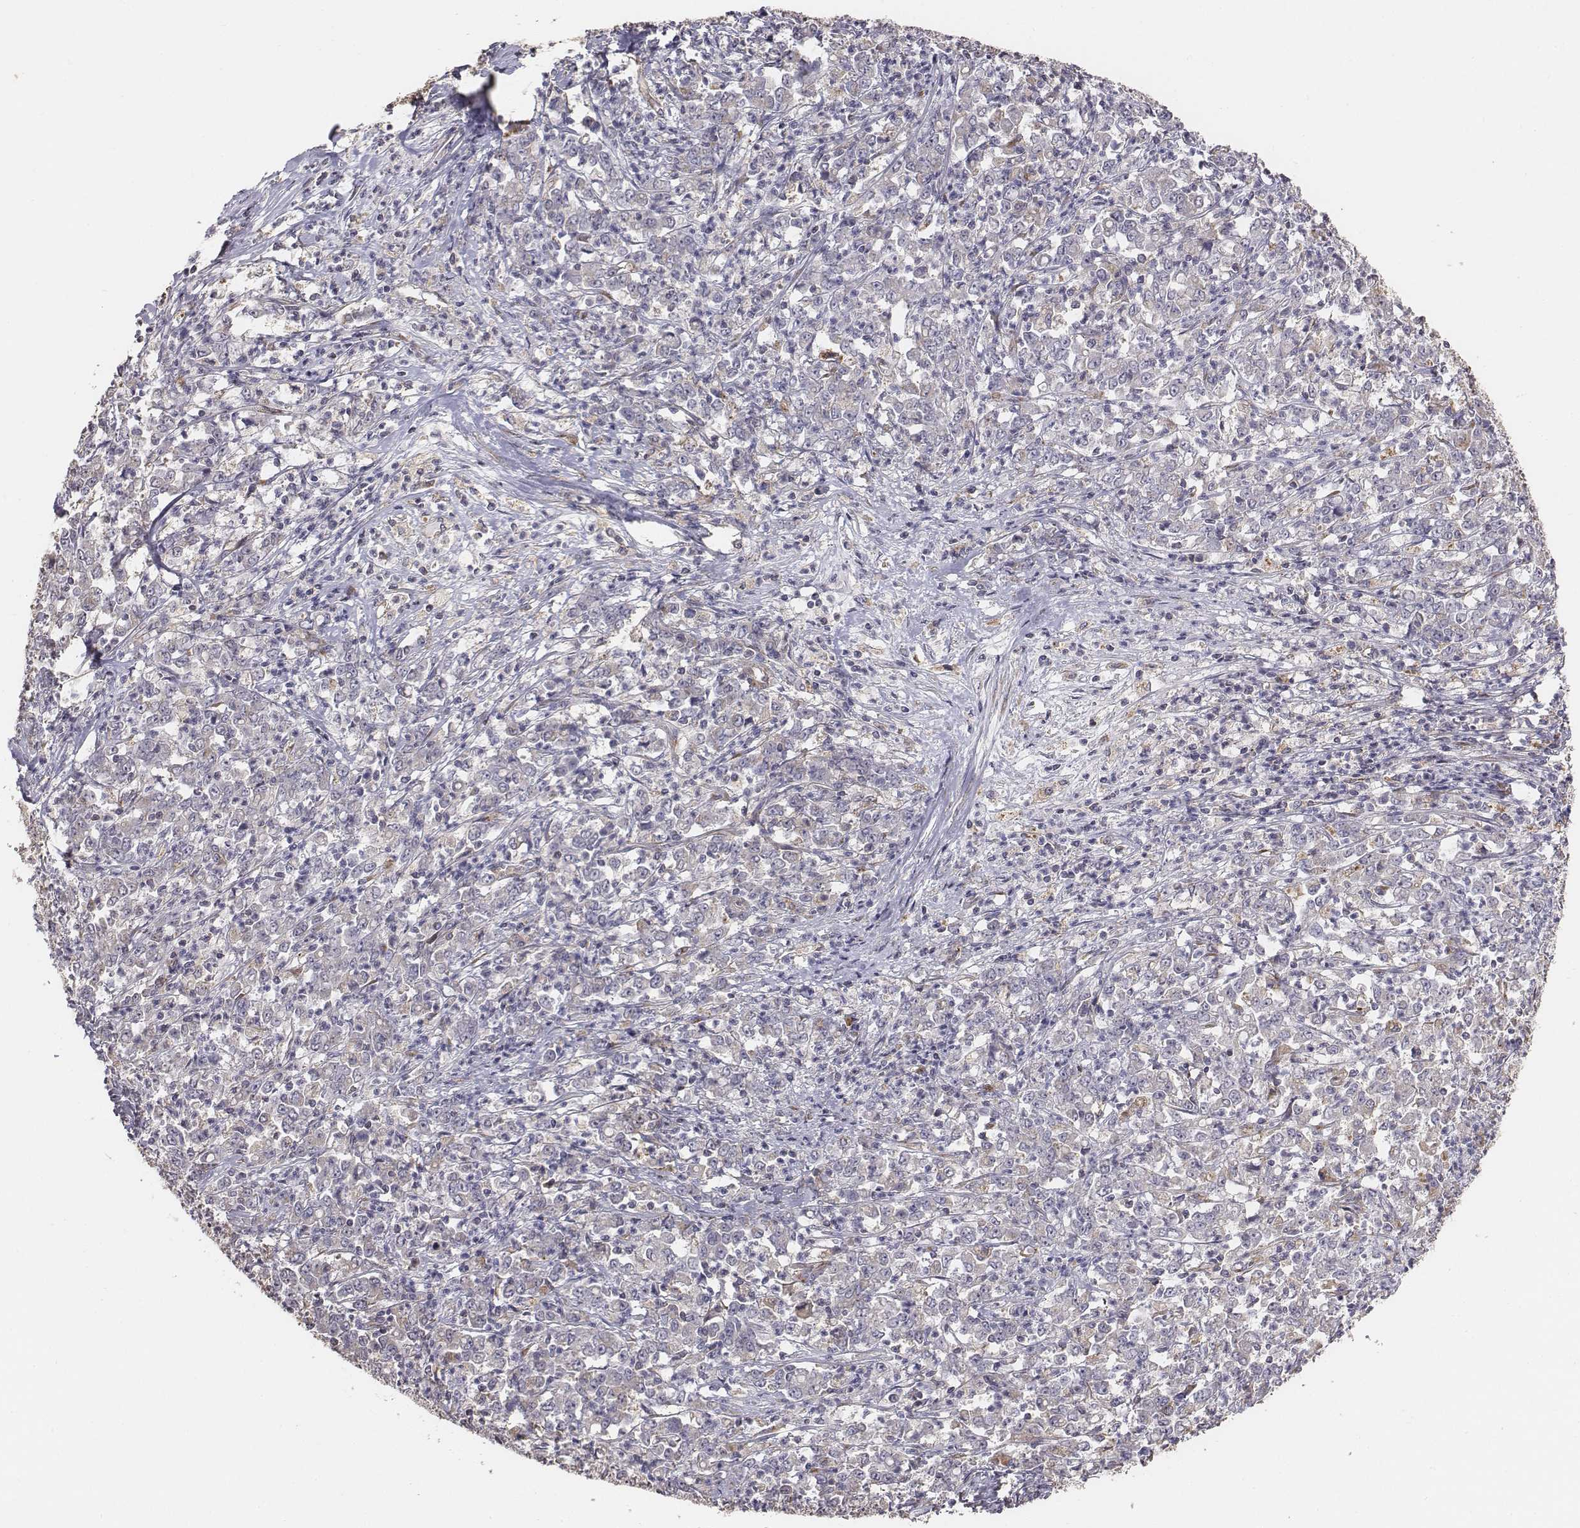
{"staining": {"intensity": "weak", "quantity": "<25%", "location": "cytoplasmic/membranous"}, "tissue": "stomach cancer", "cell_type": "Tumor cells", "image_type": "cancer", "snomed": [{"axis": "morphology", "description": "Adenocarcinoma, NOS"}, {"axis": "topography", "description": "Stomach, lower"}], "caption": "Stomach adenocarcinoma stained for a protein using immunohistochemistry (IHC) demonstrates no staining tumor cells.", "gene": "AP1B1", "patient": {"sex": "female", "age": 71}}